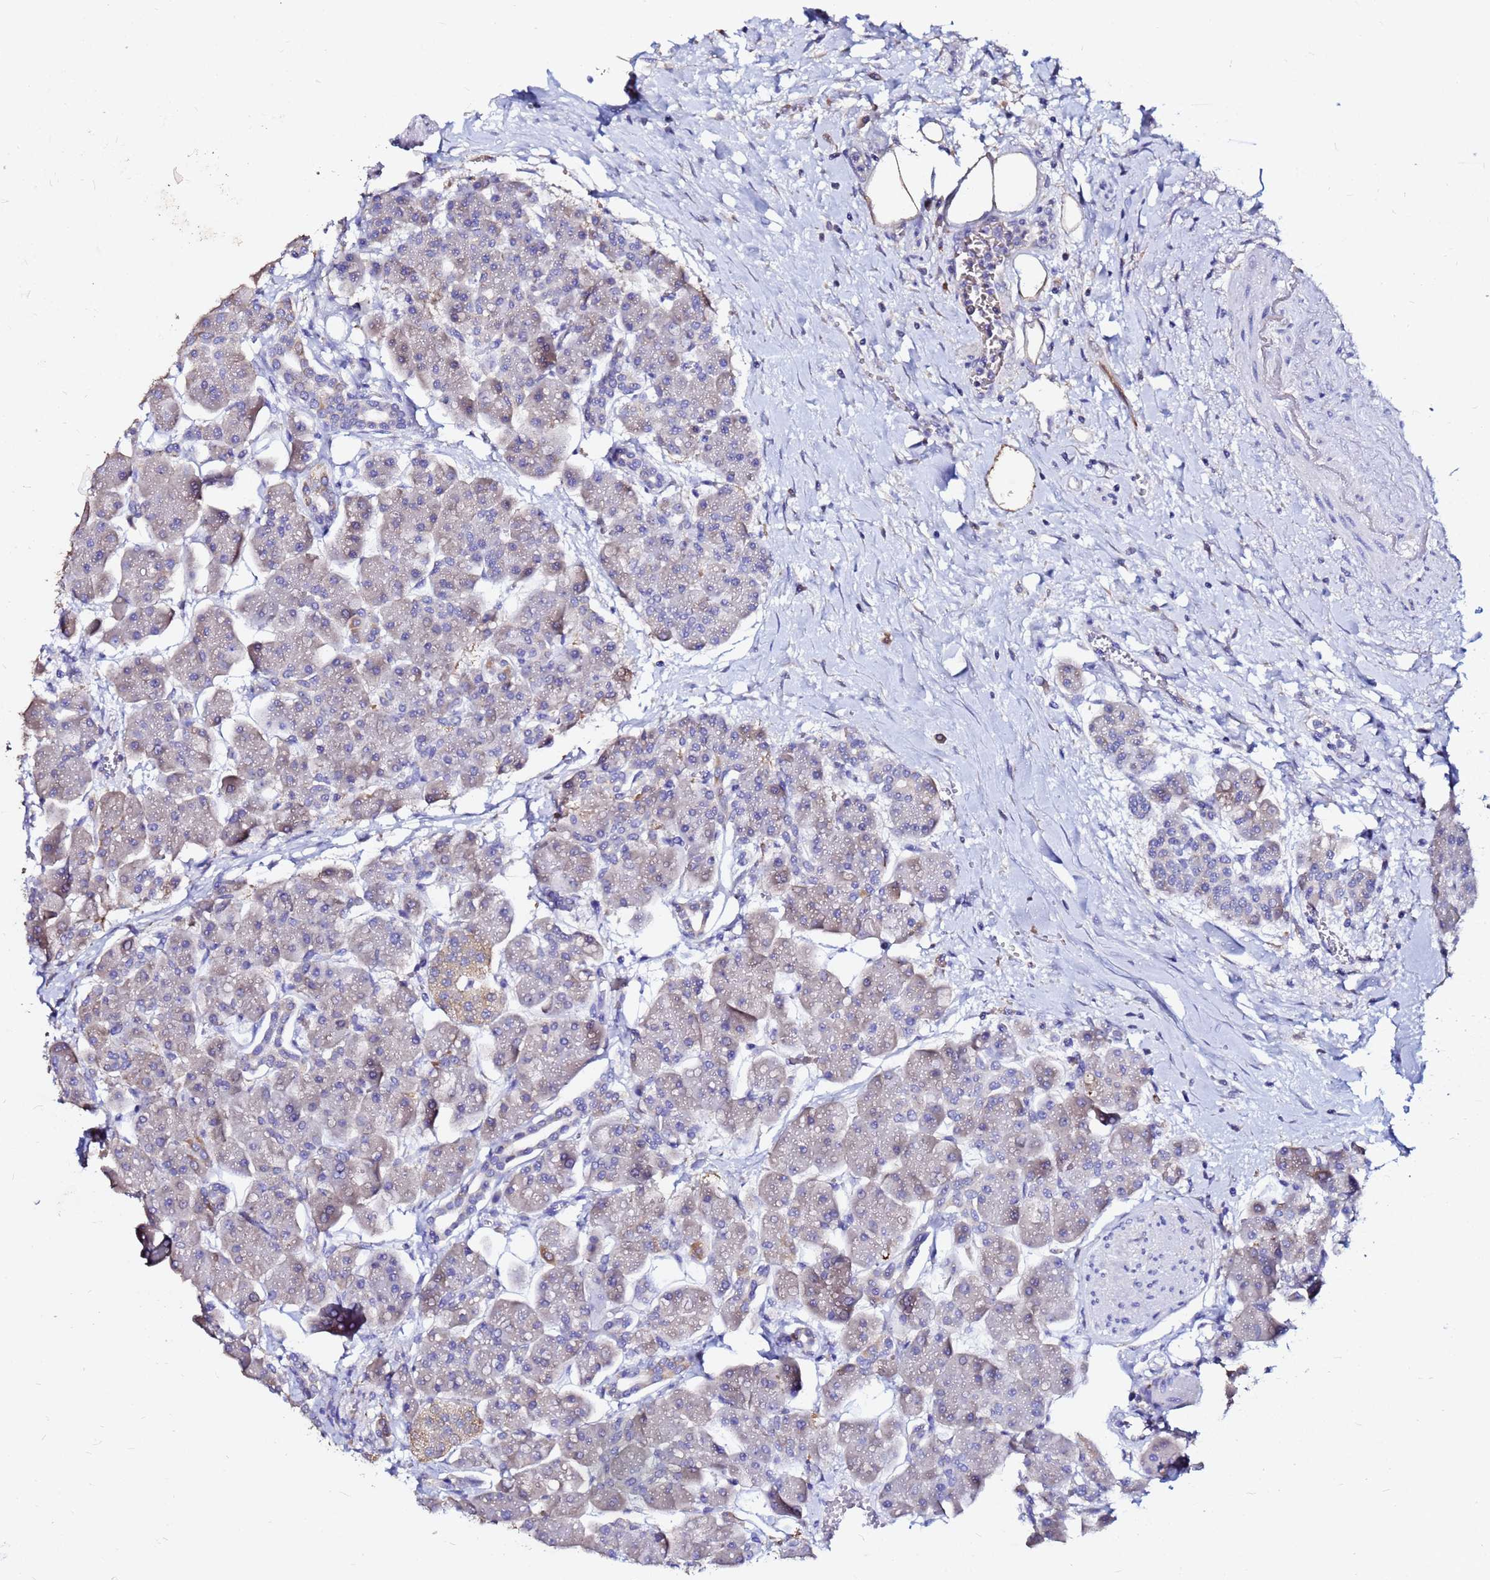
{"staining": {"intensity": "negative", "quantity": "none", "location": "none"}, "tissue": "pancreas", "cell_type": "Exocrine glandular cells", "image_type": "normal", "snomed": [{"axis": "morphology", "description": "Normal tissue, NOS"}, {"axis": "topography", "description": "Pancreas"}], "caption": "Exocrine glandular cells are negative for protein expression in benign human pancreas. (Immunohistochemistry, brightfield microscopy, high magnification).", "gene": "FAM183A", "patient": {"sex": "male", "age": 66}}